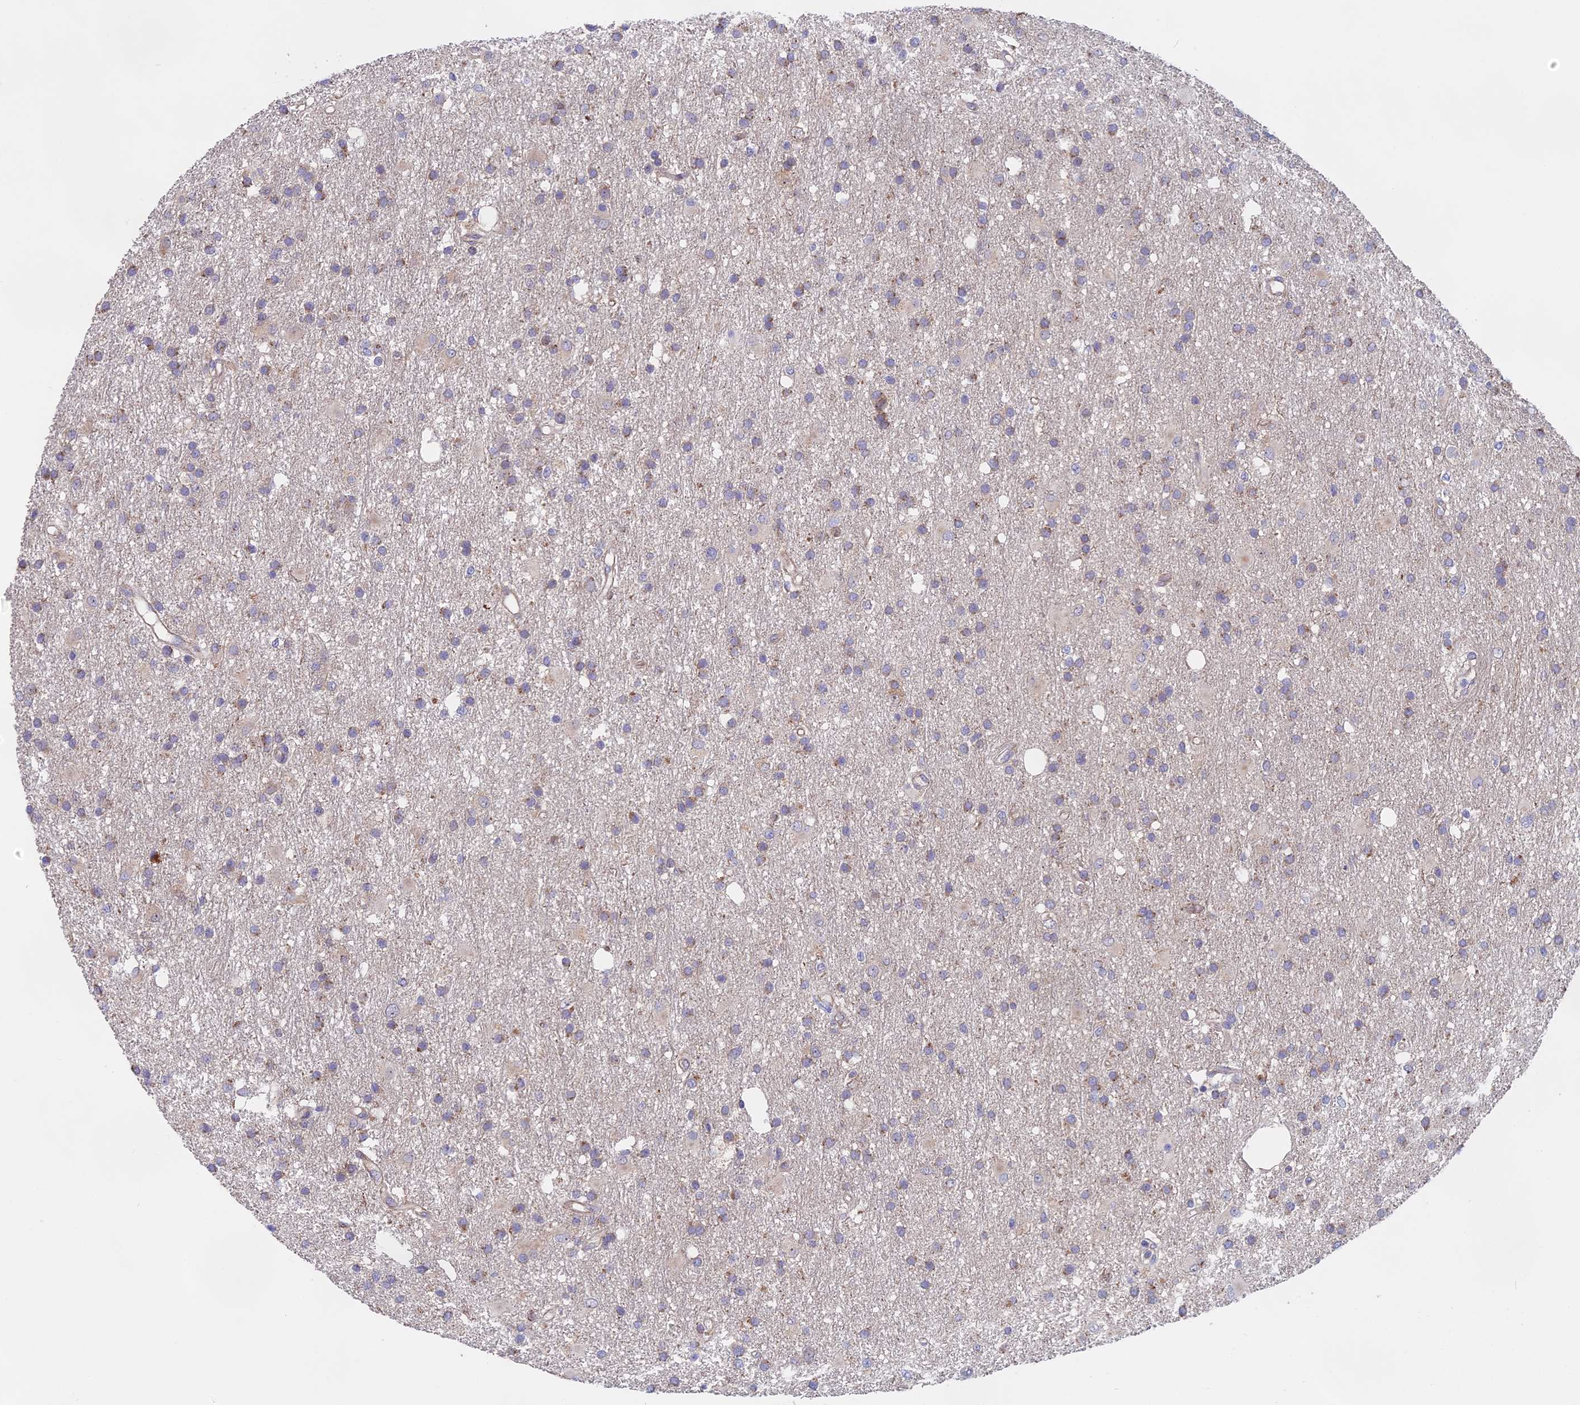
{"staining": {"intensity": "weak", "quantity": "<25%", "location": "cytoplasmic/membranous"}, "tissue": "glioma", "cell_type": "Tumor cells", "image_type": "cancer", "snomed": [{"axis": "morphology", "description": "Glioma, malignant, High grade"}, {"axis": "topography", "description": "Brain"}], "caption": "Tumor cells are negative for protein expression in human malignant glioma (high-grade).", "gene": "TENT4B", "patient": {"sex": "male", "age": 77}}